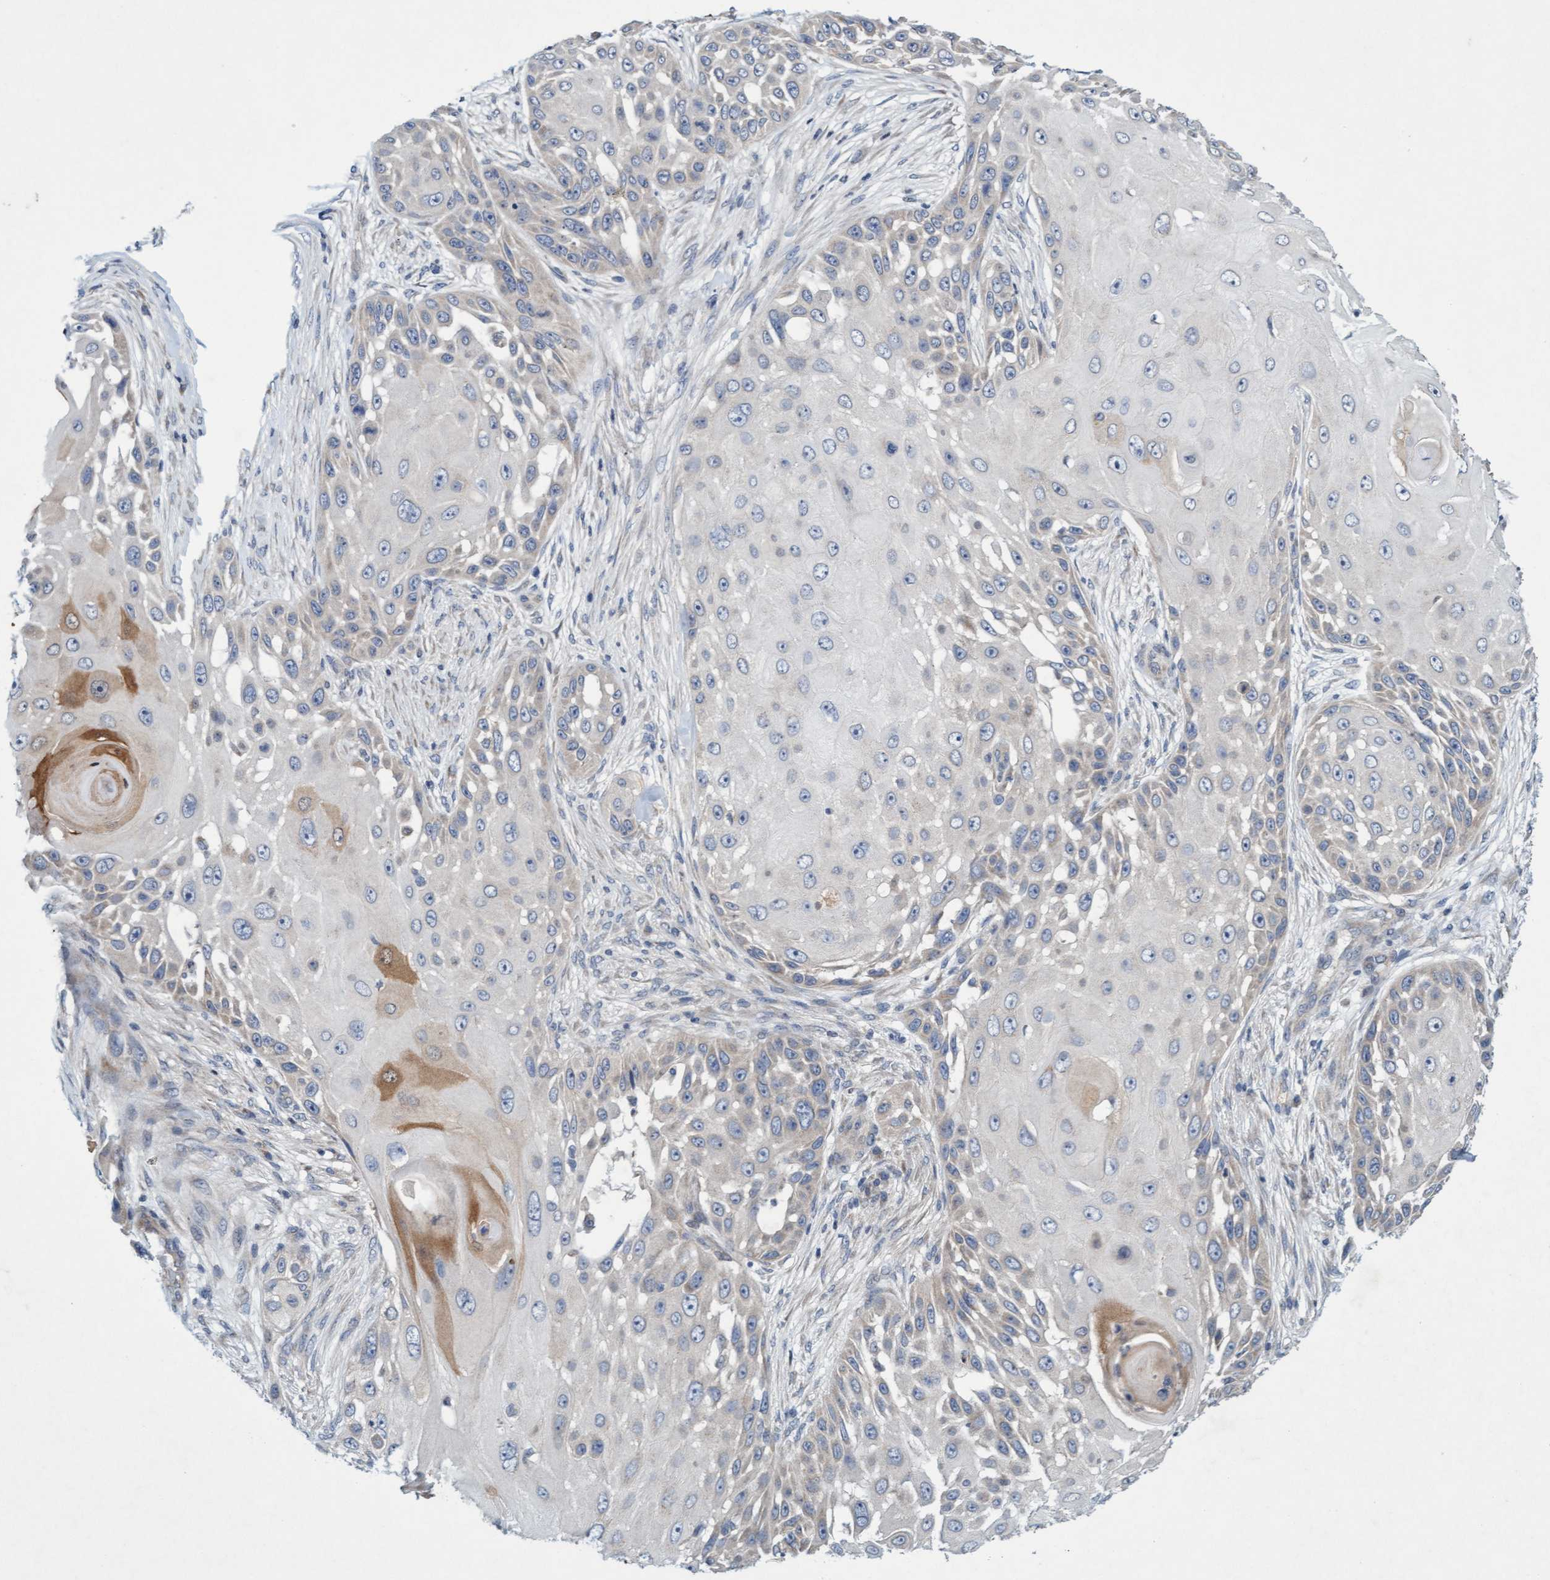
{"staining": {"intensity": "moderate", "quantity": "<25%", "location": "cytoplasmic/membranous"}, "tissue": "skin cancer", "cell_type": "Tumor cells", "image_type": "cancer", "snomed": [{"axis": "morphology", "description": "Squamous cell carcinoma, NOS"}, {"axis": "topography", "description": "Skin"}], "caption": "Tumor cells reveal low levels of moderate cytoplasmic/membranous staining in about <25% of cells in squamous cell carcinoma (skin).", "gene": "DDHD2", "patient": {"sex": "female", "age": 44}}